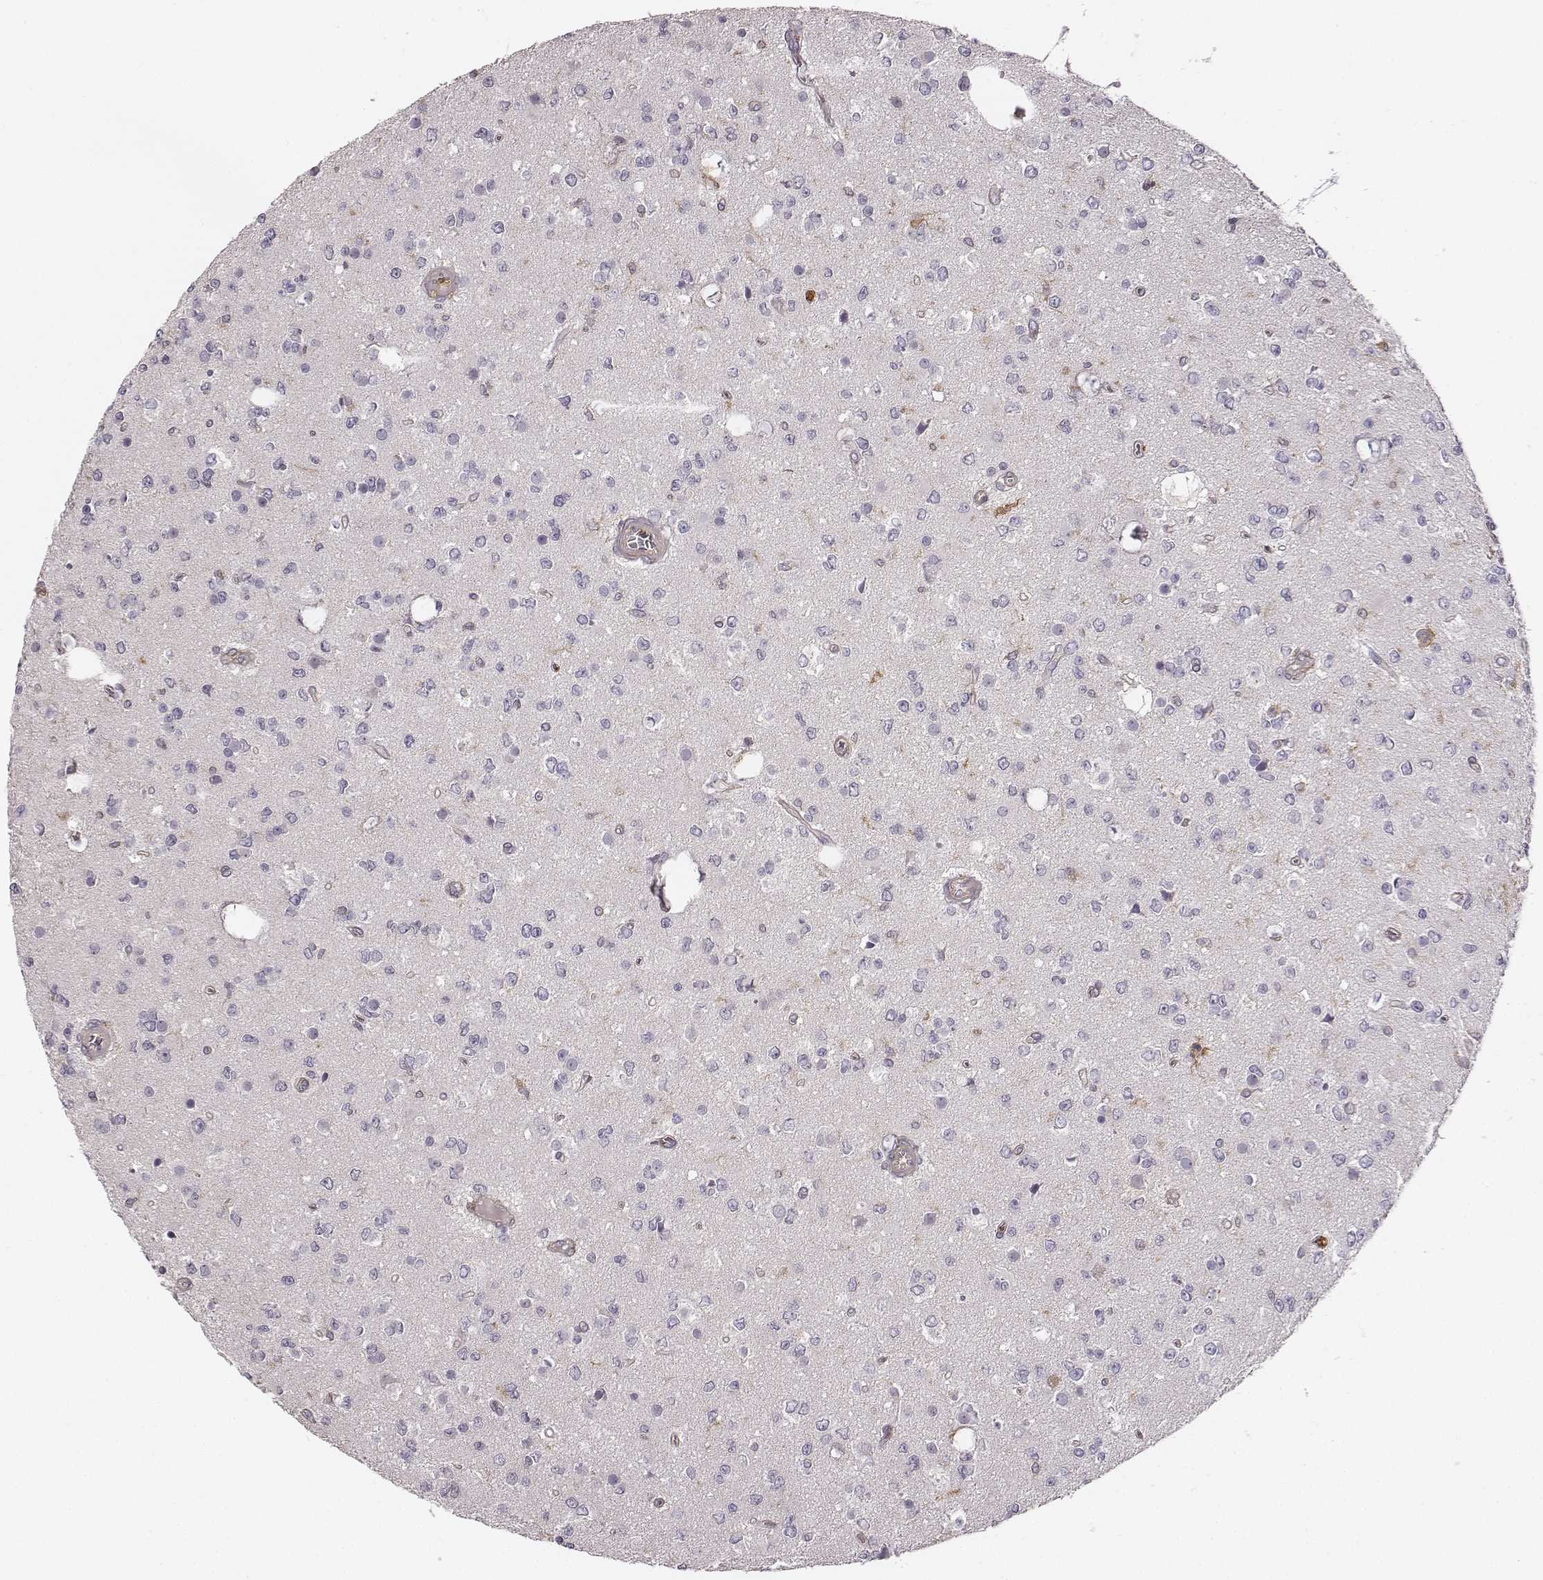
{"staining": {"intensity": "negative", "quantity": "none", "location": "none"}, "tissue": "glioma", "cell_type": "Tumor cells", "image_type": "cancer", "snomed": [{"axis": "morphology", "description": "Glioma, malignant, Low grade"}, {"axis": "topography", "description": "Brain"}], "caption": "The micrograph demonstrates no staining of tumor cells in glioma. (Immunohistochemistry (ihc), brightfield microscopy, high magnification).", "gene": "ZYX", "patient": {"sex": "female", "age": 45}}